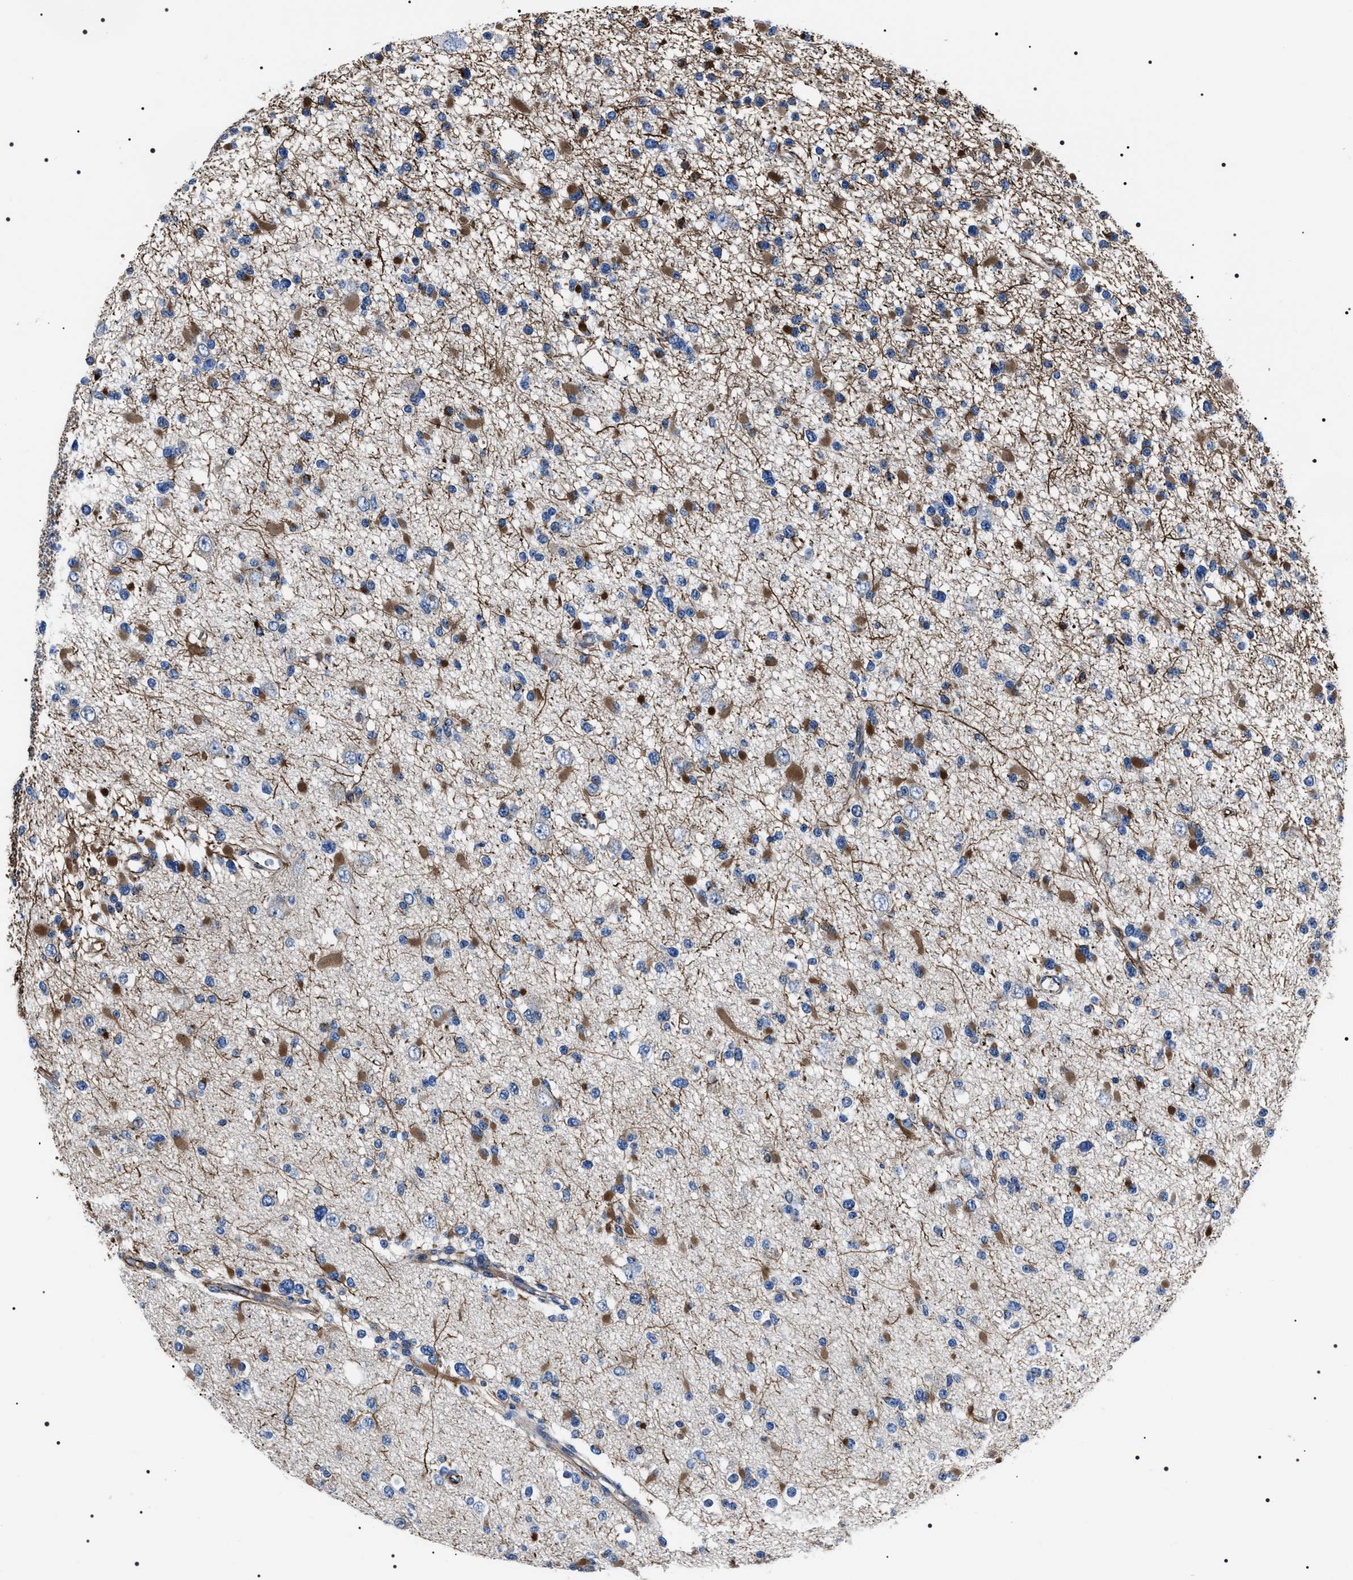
{"staining": {"intensity": "moderate", "quantity": "25%-75%", "location": "cytoplasmic/membranous"}, "tissue": "glioma", "cell_type": "Tumor cells", "image_type": "cancer", "snomed": [{"axis": "morphology", "description": "Glioma, malignant, Low grade"}, {"axis": "topography", "description": "Brain"}], "caption": "Glioma stained with a brown dye displays moderate cytoplasmic/membranous positive expression in approximately 25%-75% of tumor cells.", "gene": "BAG2", "patient": {"sex": "female", "age": 22}}